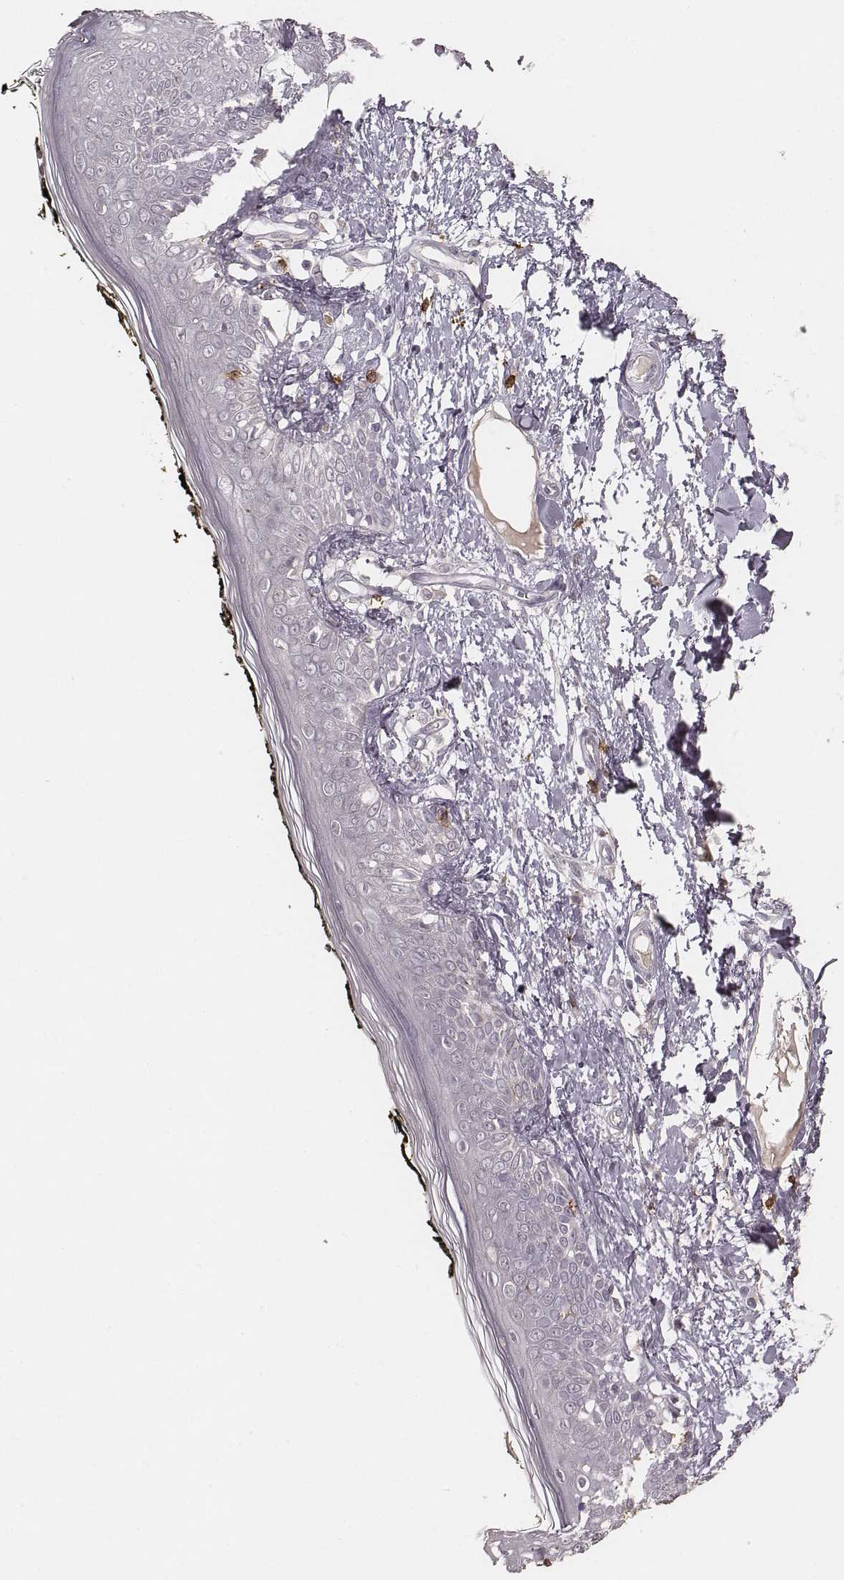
{"staining": {"intensity": "negative", "quantity": "none", "location": "none"}, "tissue": "skin", "cell_type": "Fibroblasts", "image_type": "normal", "snomed": [{"axis": "morphology", "description": "Normal tissue, NOS"}, {"axis": "topography", "description": "Skin"}], "caption": "Immunohistochemistry (IHC) image of benign skin: skin stained with DAB shows no significant protein staining in fibroblasts.", "gene": "CD8A", "patient": {"sex": "male", "age": 76}}